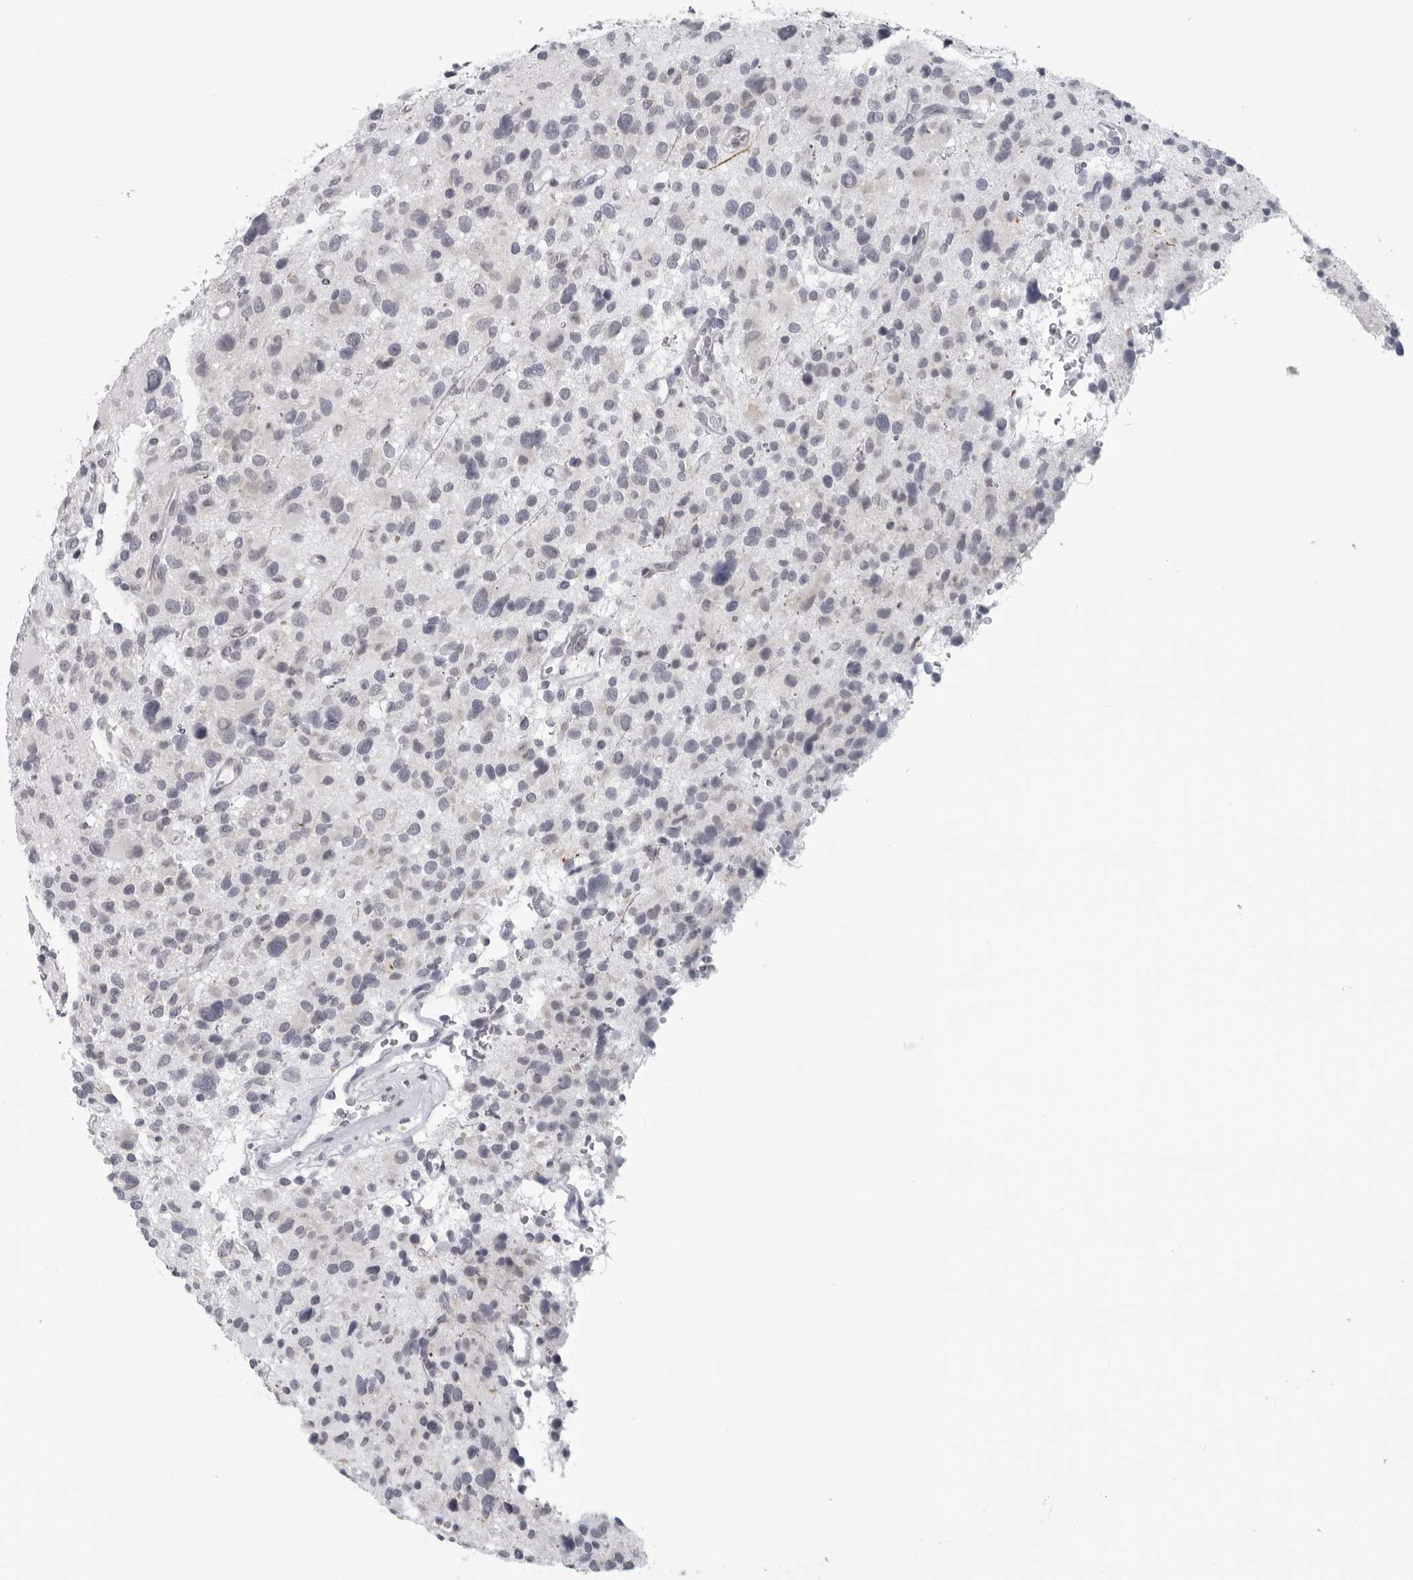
{"staining": {"intensity": "negative", "quantity": "none", "location": "none"}, "tissue": "glioma", "cell_type": "Tumor cells", "image_type": "cancer", "snomed": [{"axis": "morphology", "description": "Glioma, malignant, High grade"}, {"axis": "topography", "description": "Brain"}], "caption": "DAB (3,3'-diaminobenzidine) immunohistochemical staining of glioma demonstrates no significant expression in tumor cells. The staining is performed using DAB brown chromogen with nuclei counter-stained in using hematoxylin.", "gene": "OPLAH", "patient": {"sex": "male", "age": 48}}